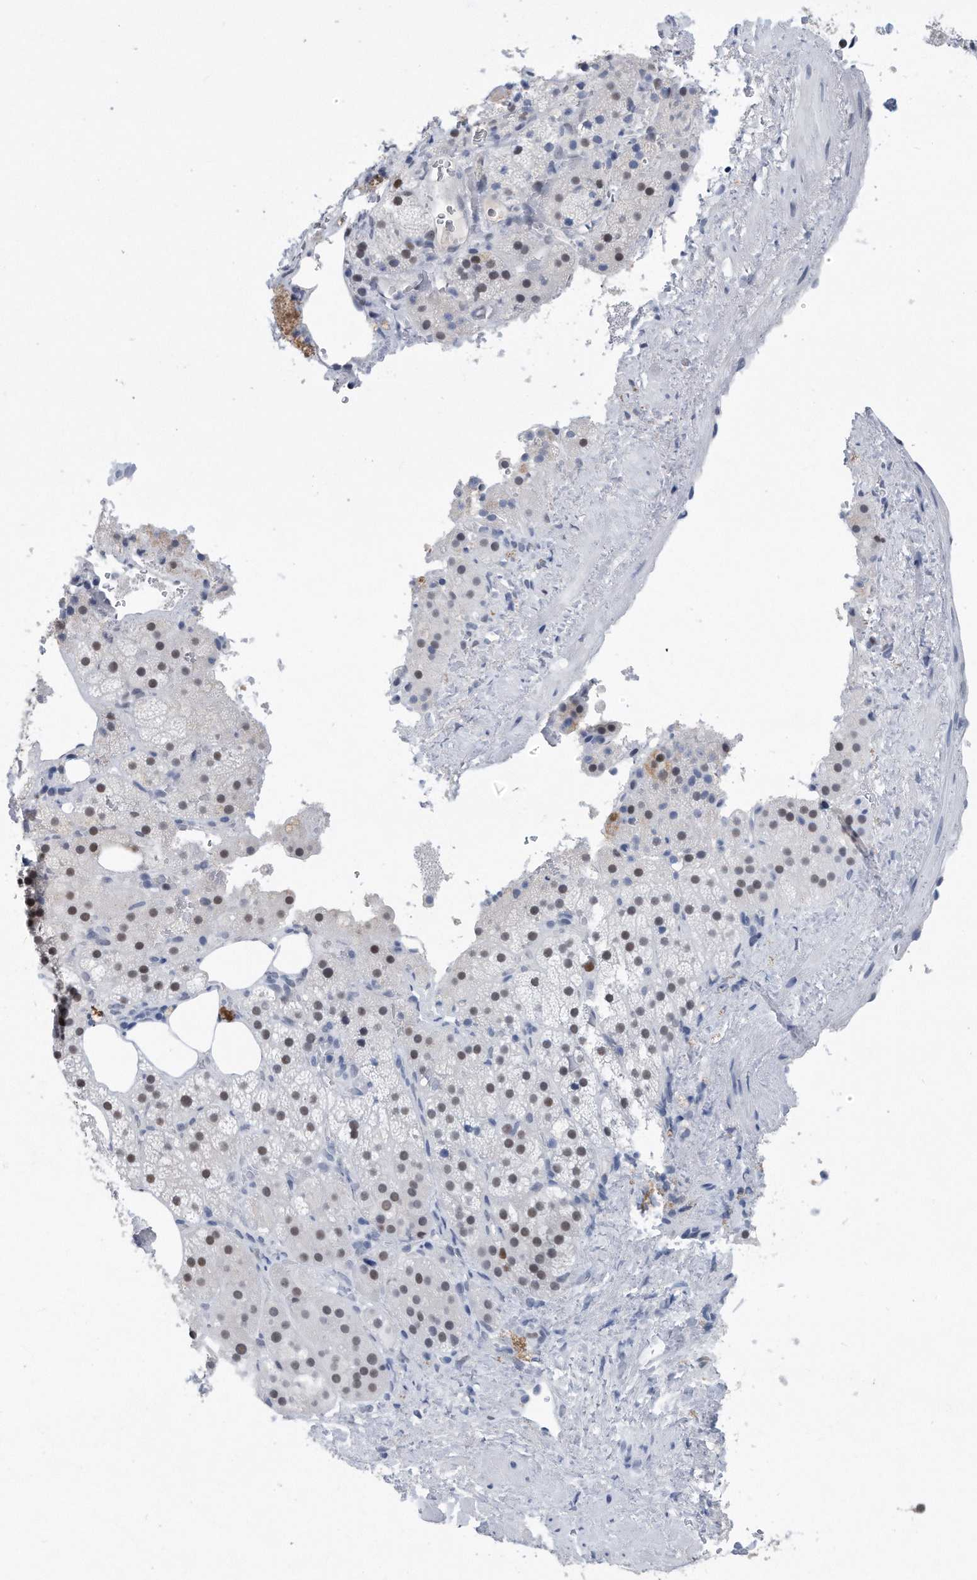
{"staining": {"intensity": "weak", "quantity": "25%-75%", "location": "nuclear"}, "tissue": "adrenal gland", "cell_type": "Glandular cells", "image_type": "normal", "snomed": [{"axis": "morphology", "description": "Normal tissue, NOS"}, {"axis": "topography", "description": "Adrenal gland"}], "caption": "Adrenal gland stained for a protein shows weak nuclear positivity in glandular cells. (DAB IHC, brown staining for protein, blue staining for nuclei).", "gene": "PCNA", "patient": {"sex": "female", "age": 59}}